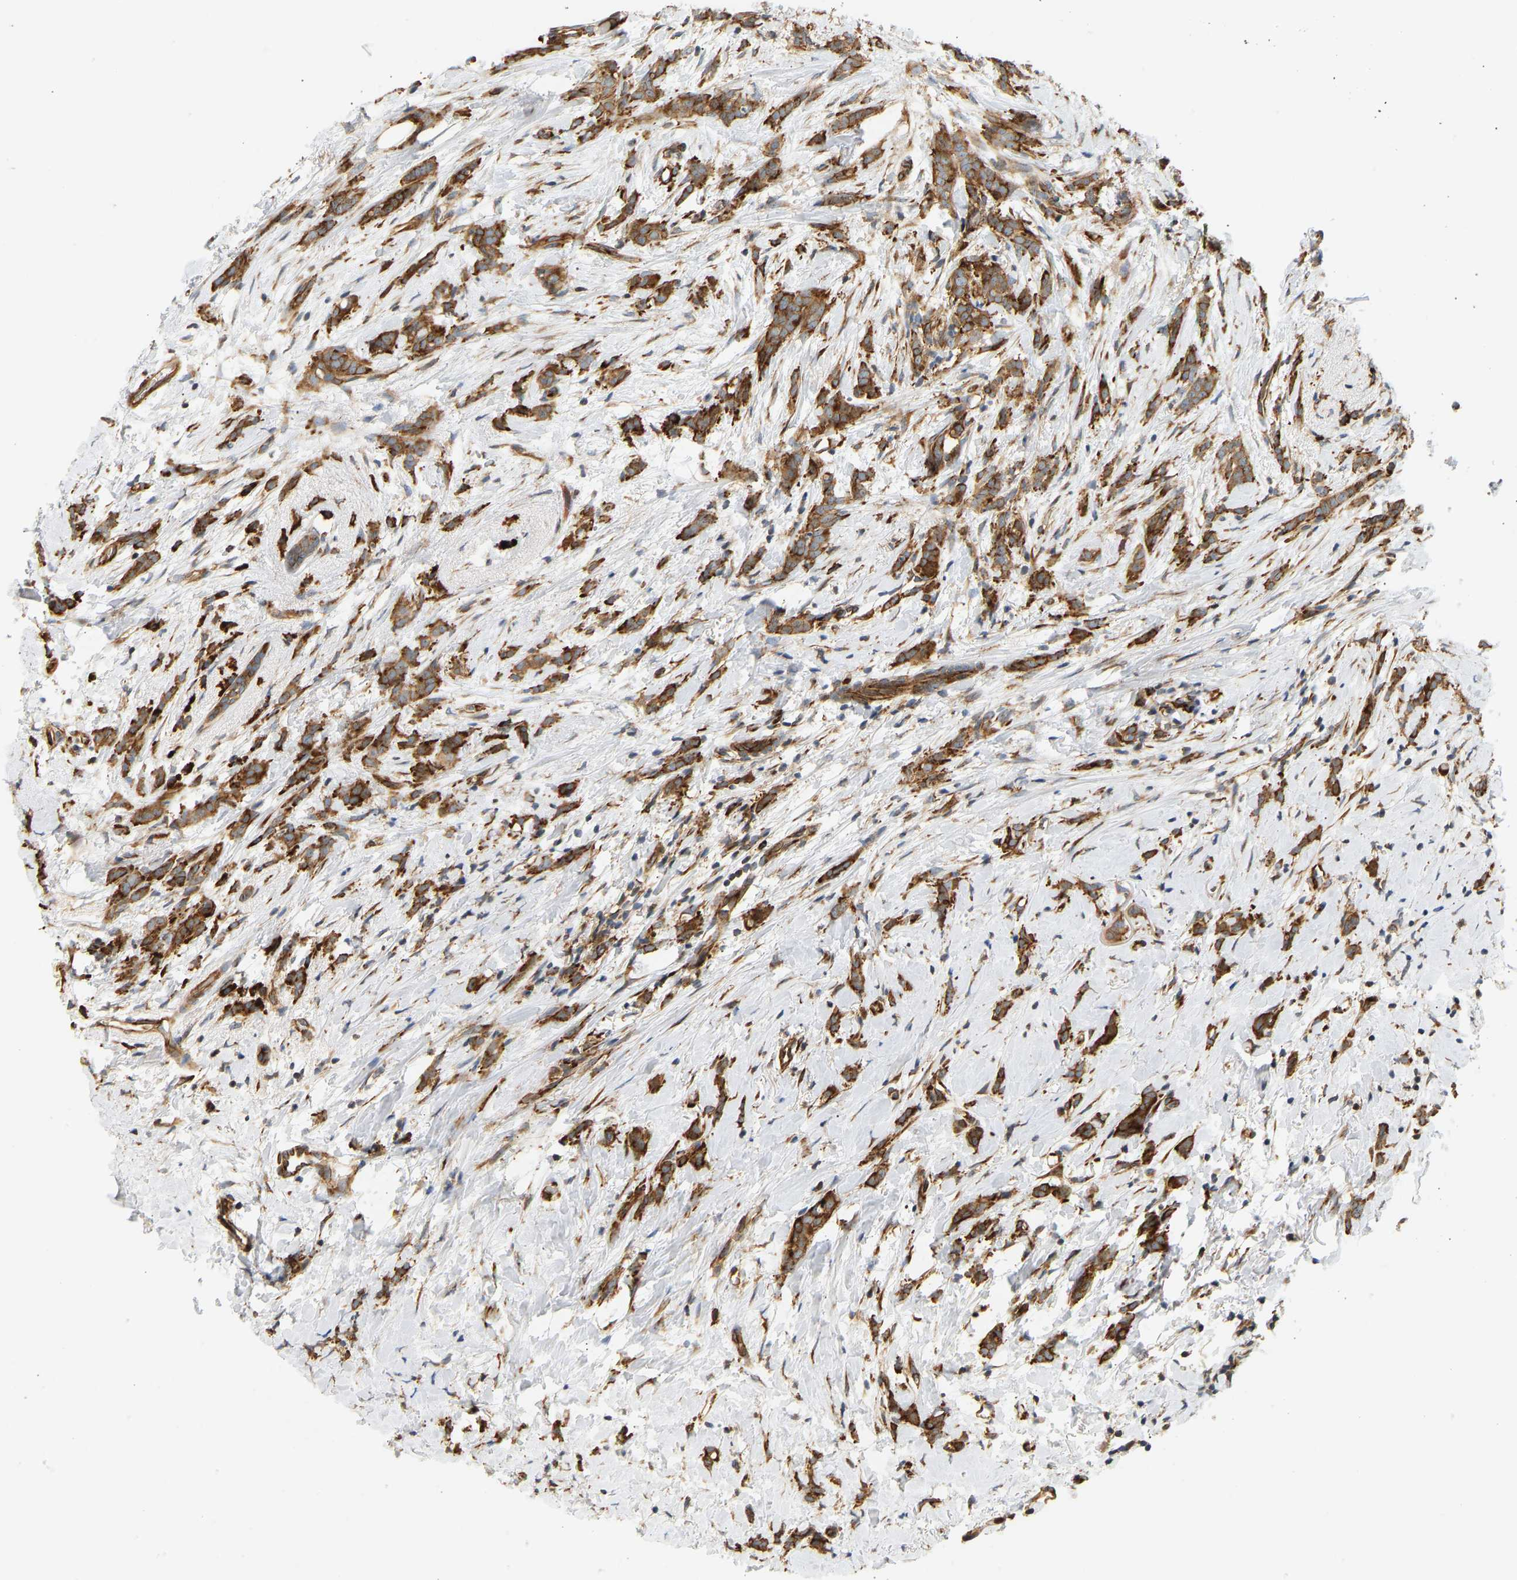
{"staining": {"intensity": "strong", "quantity": ">75%", "location": "cytoplasmic/membranous"}, "tissue": "breast cancer", "cell_type": "Tumor cells", "image_type": "cancer", "snomed": [{"axis": "morphology", "description": "Lobular carcinoma, in situ"}, {"axis": "morphology", "description": "Lobular carcinoma"}, {"axis": "topography", "description": "Breast"}], "caption": "Protein analysis of lobular carcinoma (breast) tissue shows strong cytoplasmic/membranous staining in about >75% of tumor cells.", "gene": "RPS14", "patient": {"sex": "female", "age": 41}}